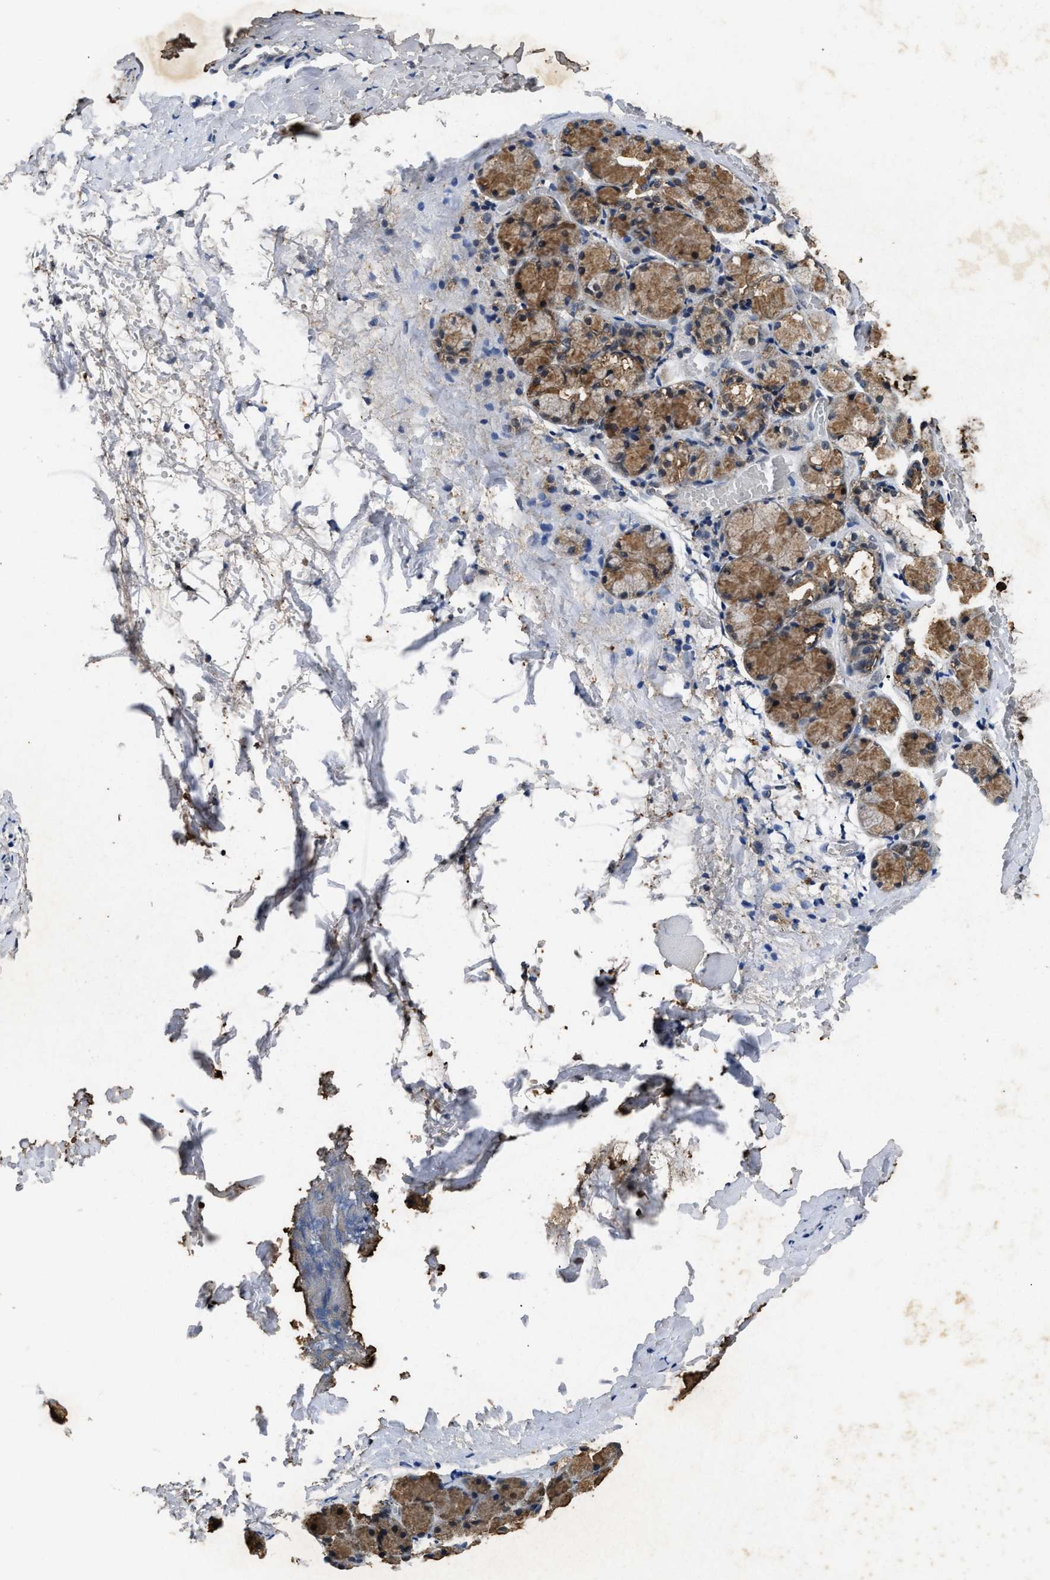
{"staining": {"intensity": "moderate", "quantity": ">75%", "location": "cytoplasmic/membranous"}, "tissue": "salivary gland", "cell_type": "Glandular cells", "image_type": "normal", "snomed": [{"axis": "morphology", "description": "Normal tissue, NOS"}, {"axis": "topography", "description": "Salivary gland"}], "caption": "Benign salivary gland reveals moderate cytoplasmic/membranous expression in about >75% of glandular cells, visualized by immunohistochemistry. Ihc stains the protein of interest in brown and the nuclei are stained blue.", "gene": "ACOX1", "patient": {"sex": "female", "age": 24}}